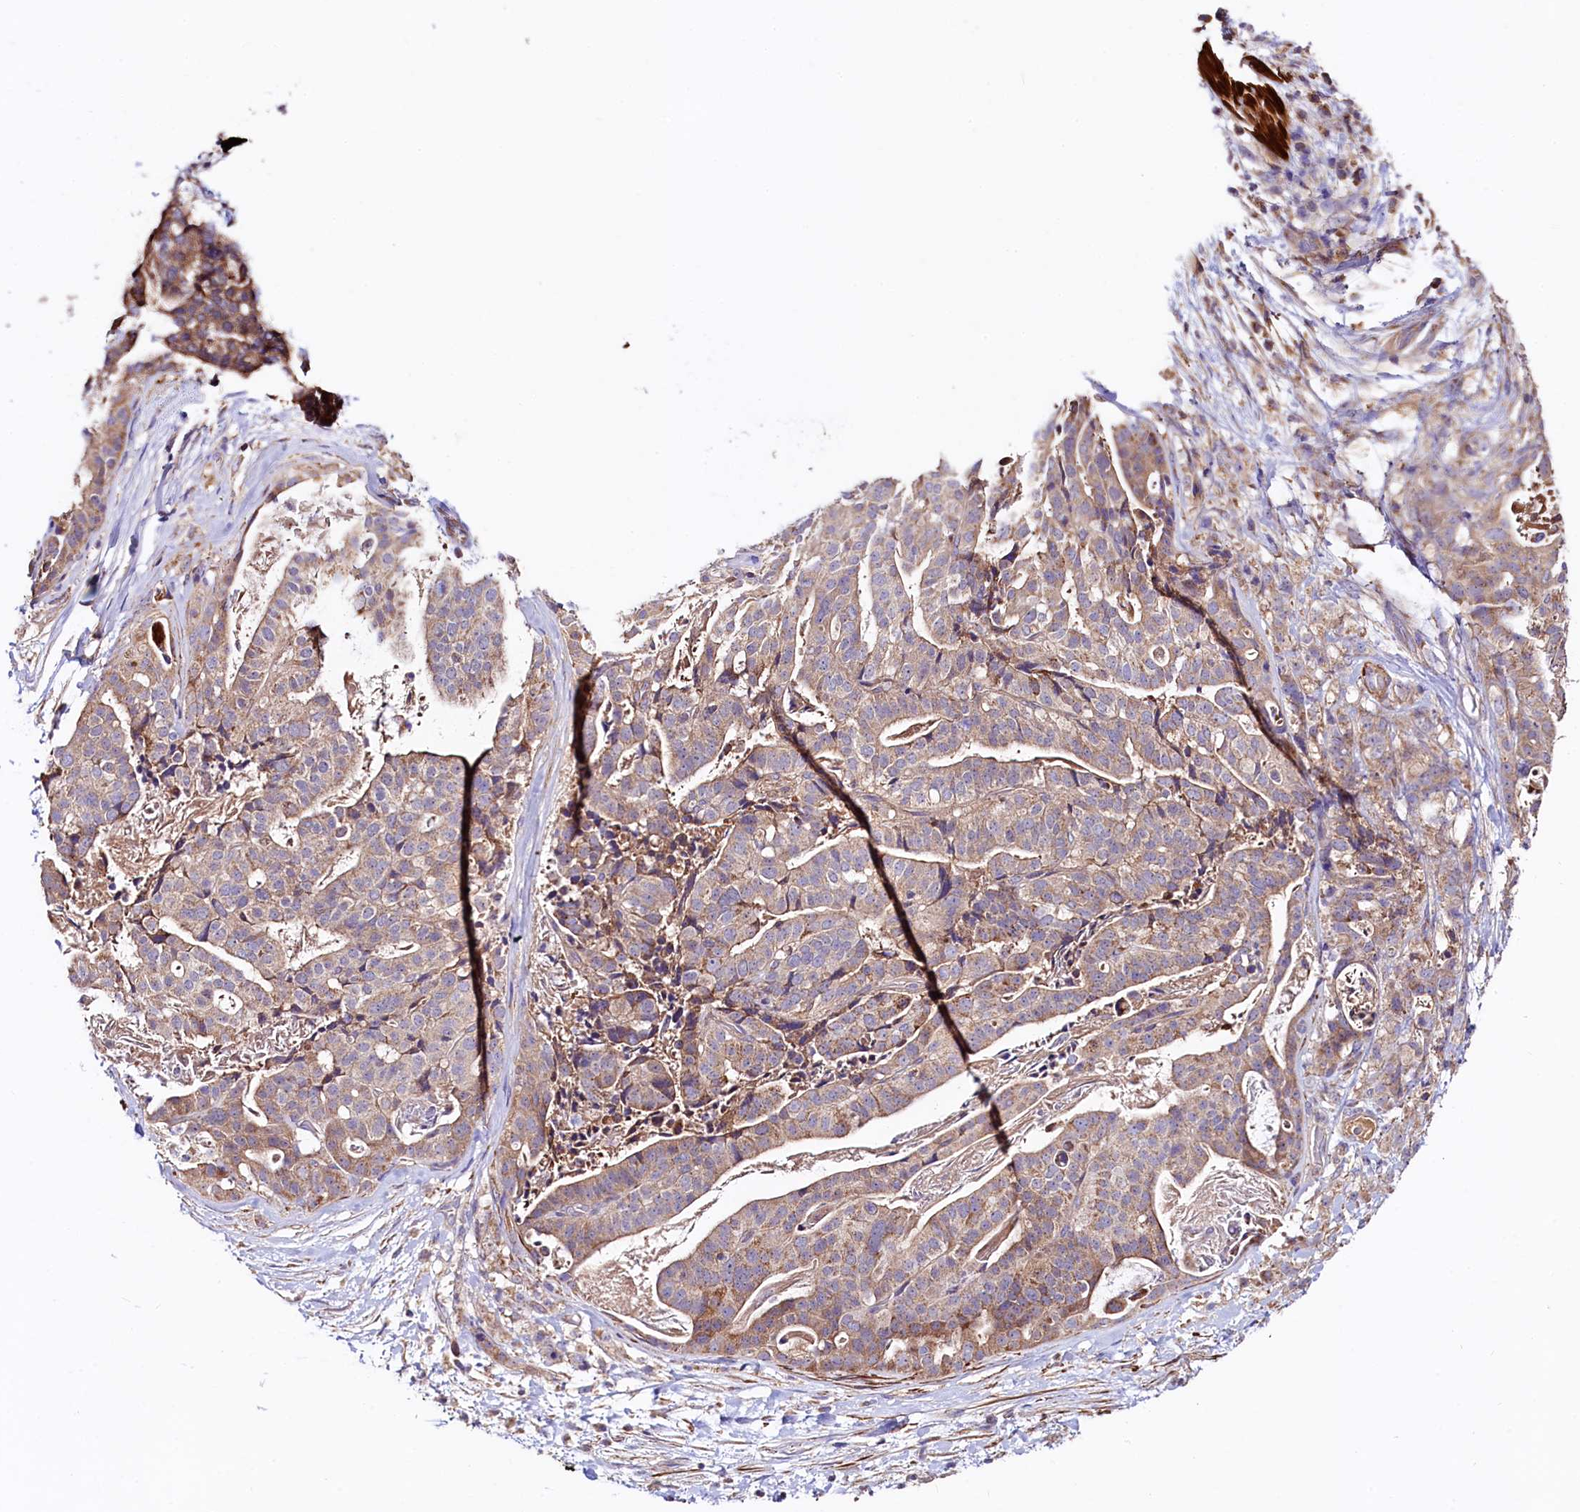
{"staining": {"intensity": "weak", "quantity": ">75%", "location": "cytoplasmic/membranous"}, "tissue": "stomach cancer", "cell_type": "Tumor cells", "image_type": "cancer", "snomed": [{"axis": "morphology", "description": "Adenocarcinoma, NOS"}, {"axis": "topography", "description": "Stomach"}], "caption": "Human adenocarcinoma (stomach) stained with a protein marker shows weak staining in tumor cells.", "gene": "CIAO3", "patient": {"sex": "male", "age": 48}}